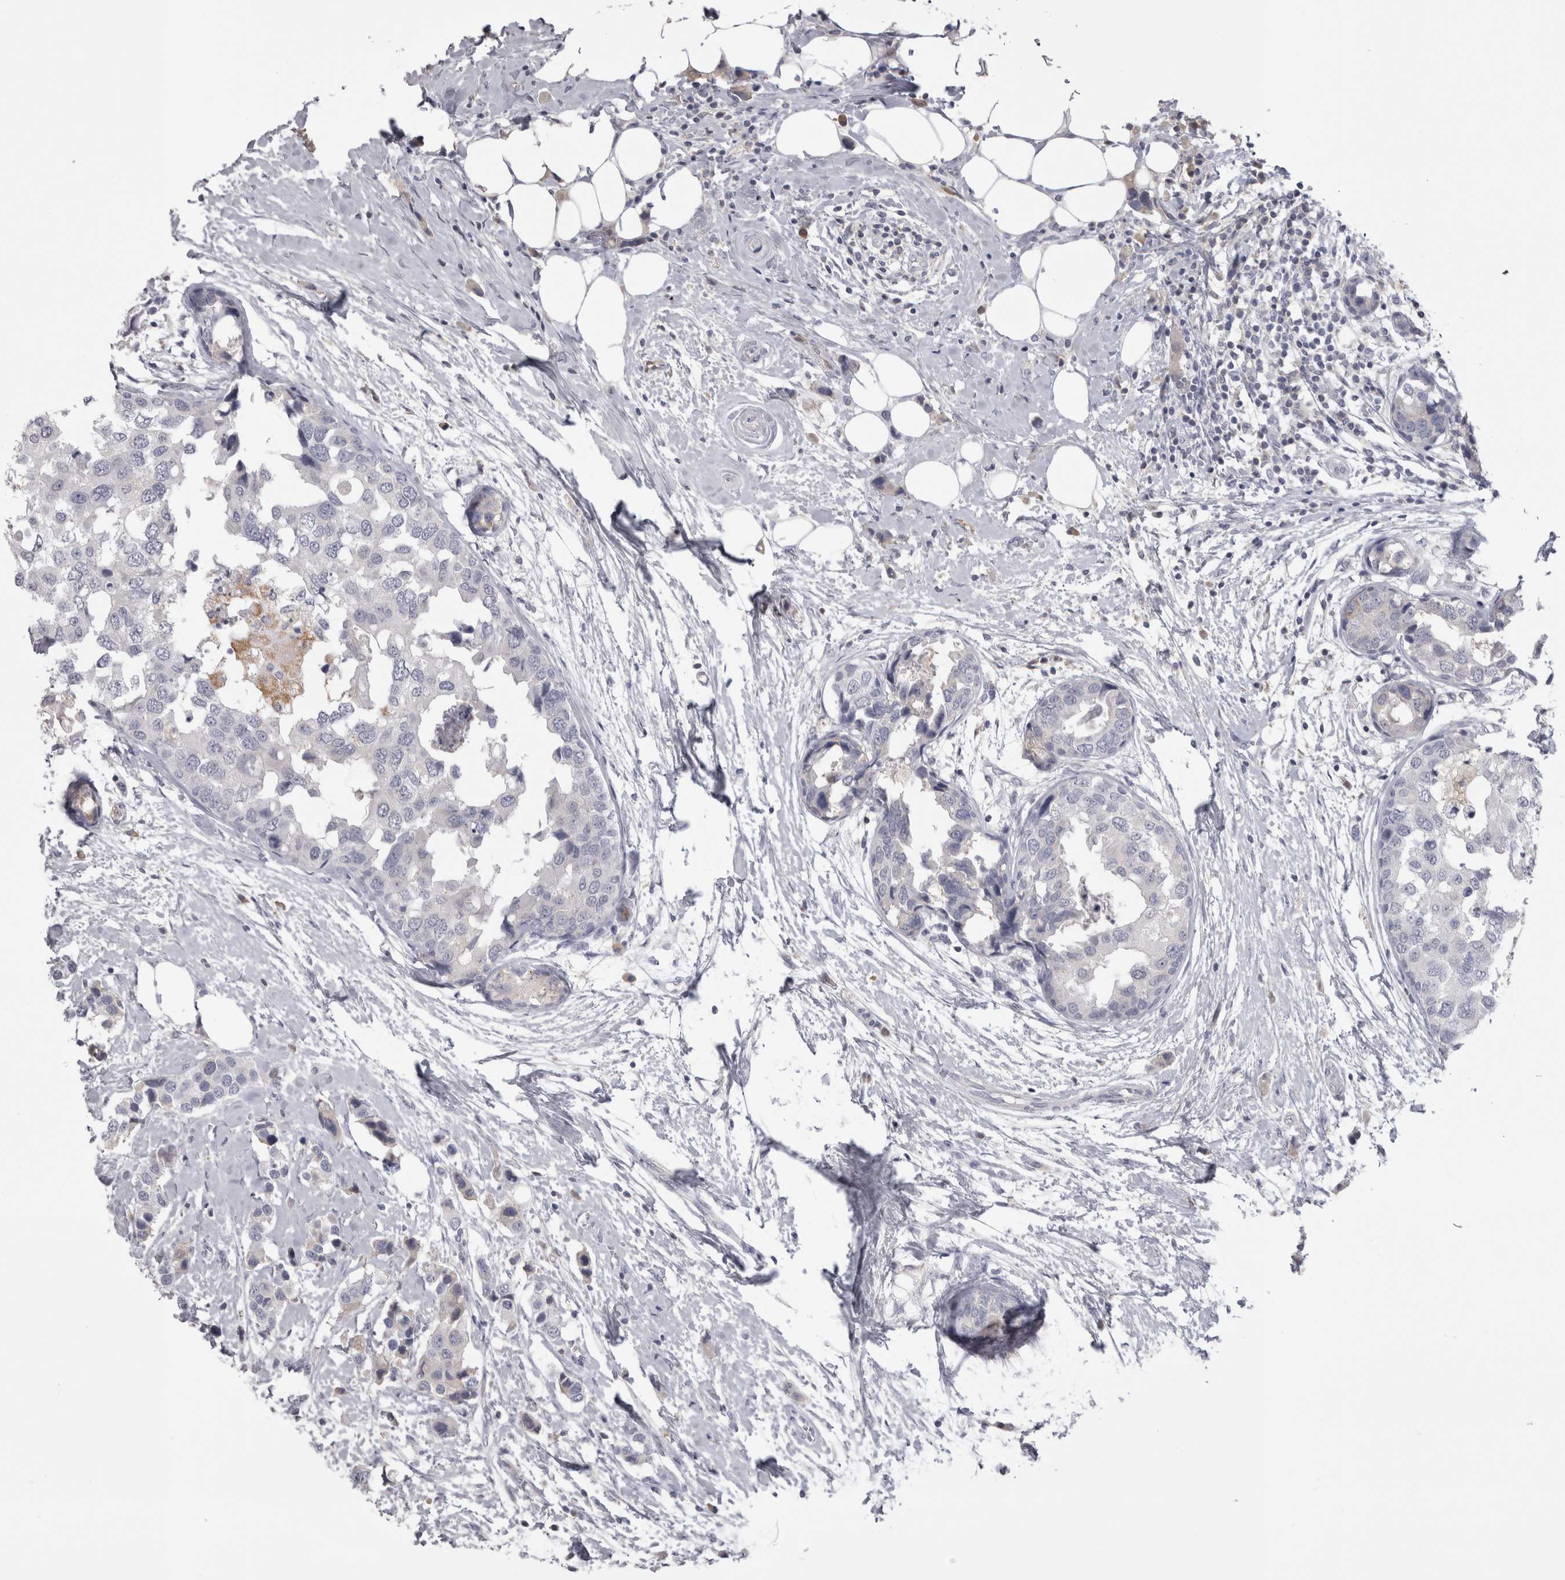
{"staining": {"intensity": "negative", "quantity": "none", "location": "none"}, "tissue": "breast cancer", "cell_type": "Tumor cells", "image_type": "cancer", "snomed": [{"axis": "morphology", "description": "Normal tissue, NOS"}, {"axis": "morphology", "description": "Duct carcinoma"}, {"axis": "topography", "description": "Breast"}], "caption": "A high-resolution photomicrograph shows immunohistochemistry staining of breast cancer, which reveals no significant positivity in tumor cells.", "gene": "SAA4", "patient": {"sex": "female", "age": 50}}